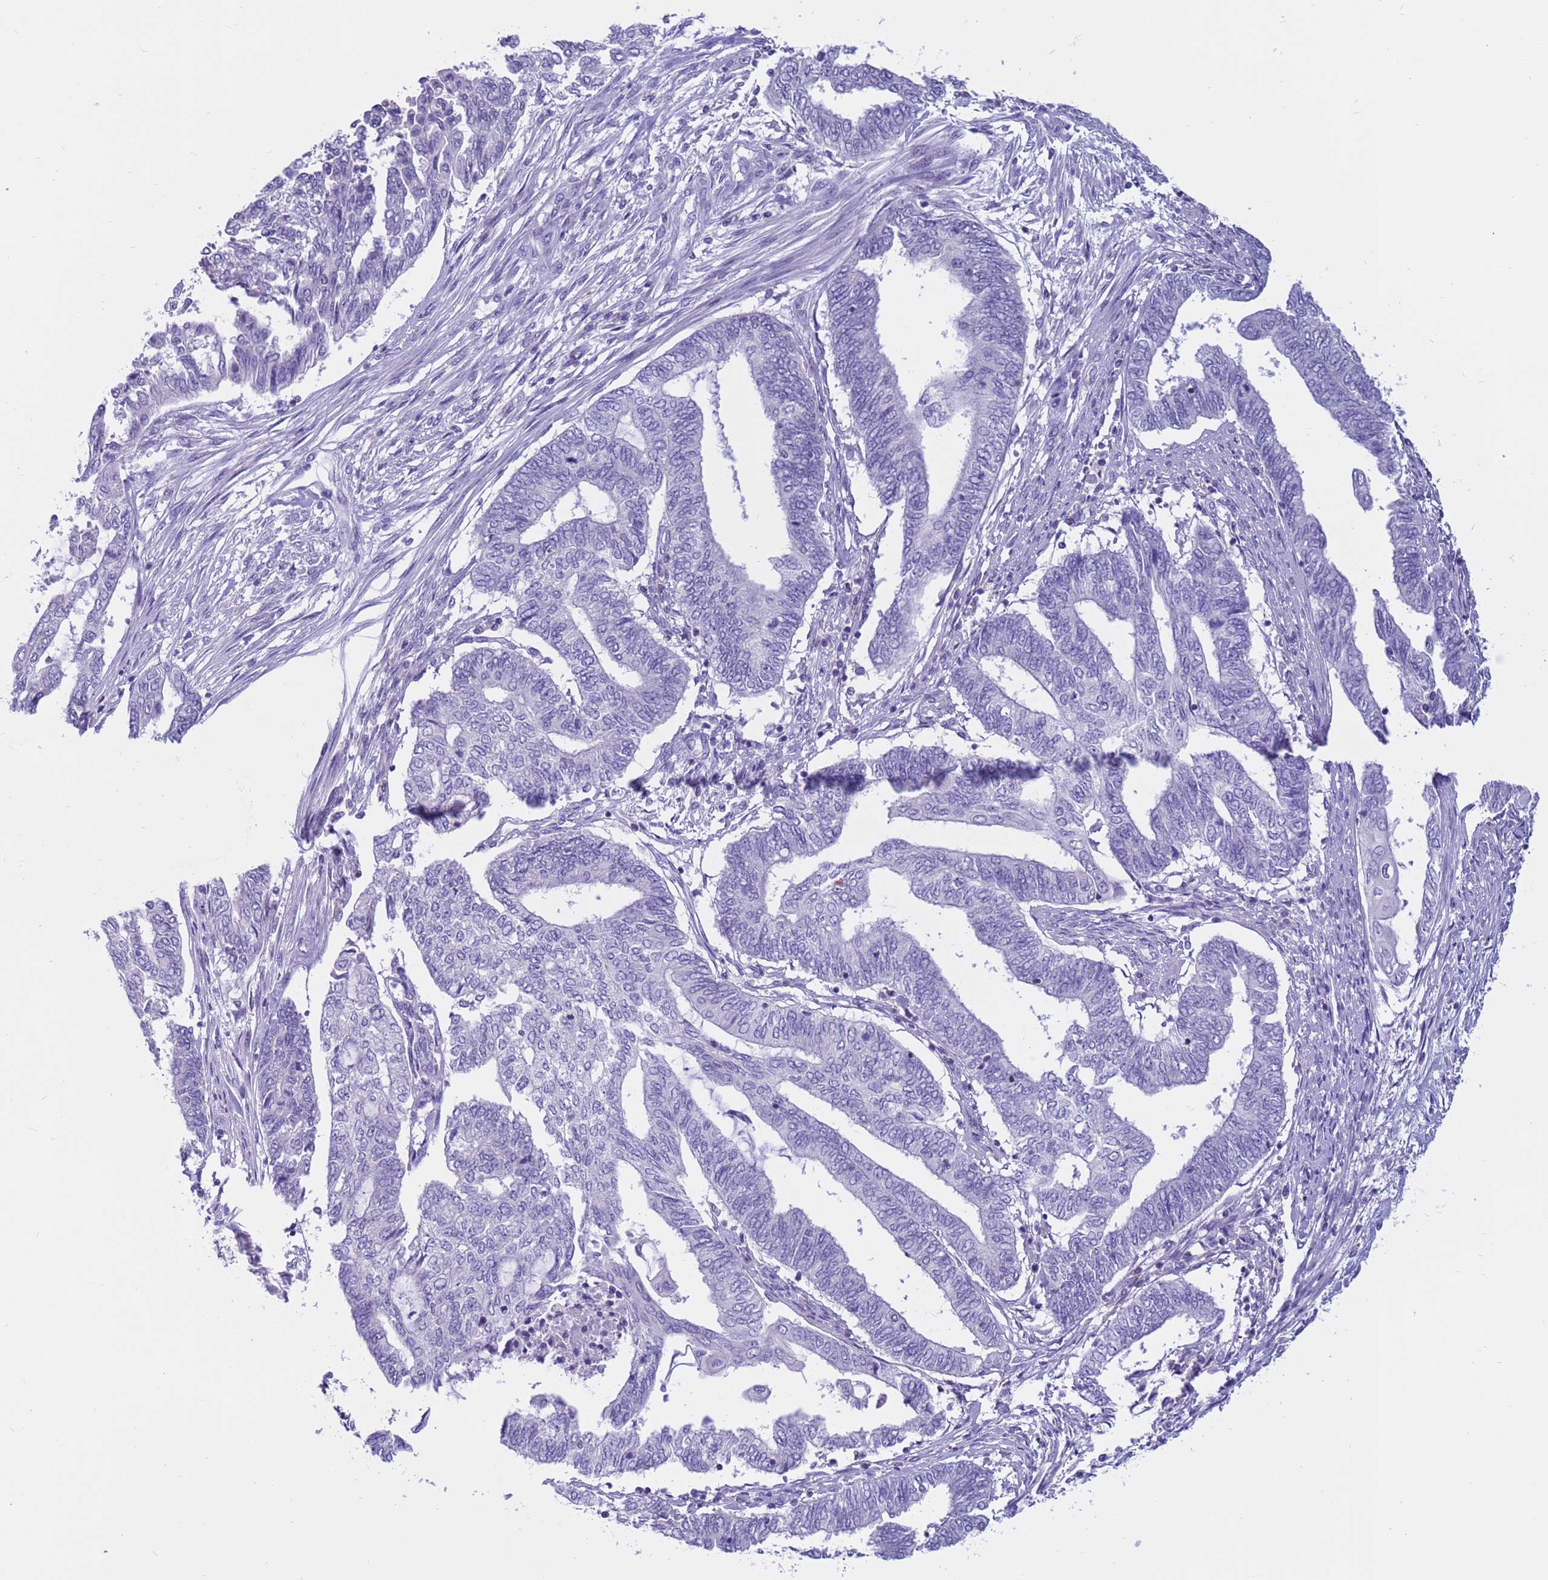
{"staining": {"intensity": "negative", "quantity": "none", "location": "none"}, "tissue": "endometrial cancer", "cell_type": "Tumor cells", "image_type": "cancer", "snomed": [{"axis": "morphology", "description": "Adenocarcinoma, NOS"}, {"axis": "topography", "description": "Uterus"}, {"axis": "topography", "description": "Endometrium"}], "caption": "Protein analysis of endometrial cancer displays no significant expression in tumor cells. (DAB (3,3'-diaminobenzidine) immunohistochemistry (IHC) visualized using brightfield microscopy, high magnification).", "gene": "PDE10A", "patient": {"sex": "female", "age": 70}}